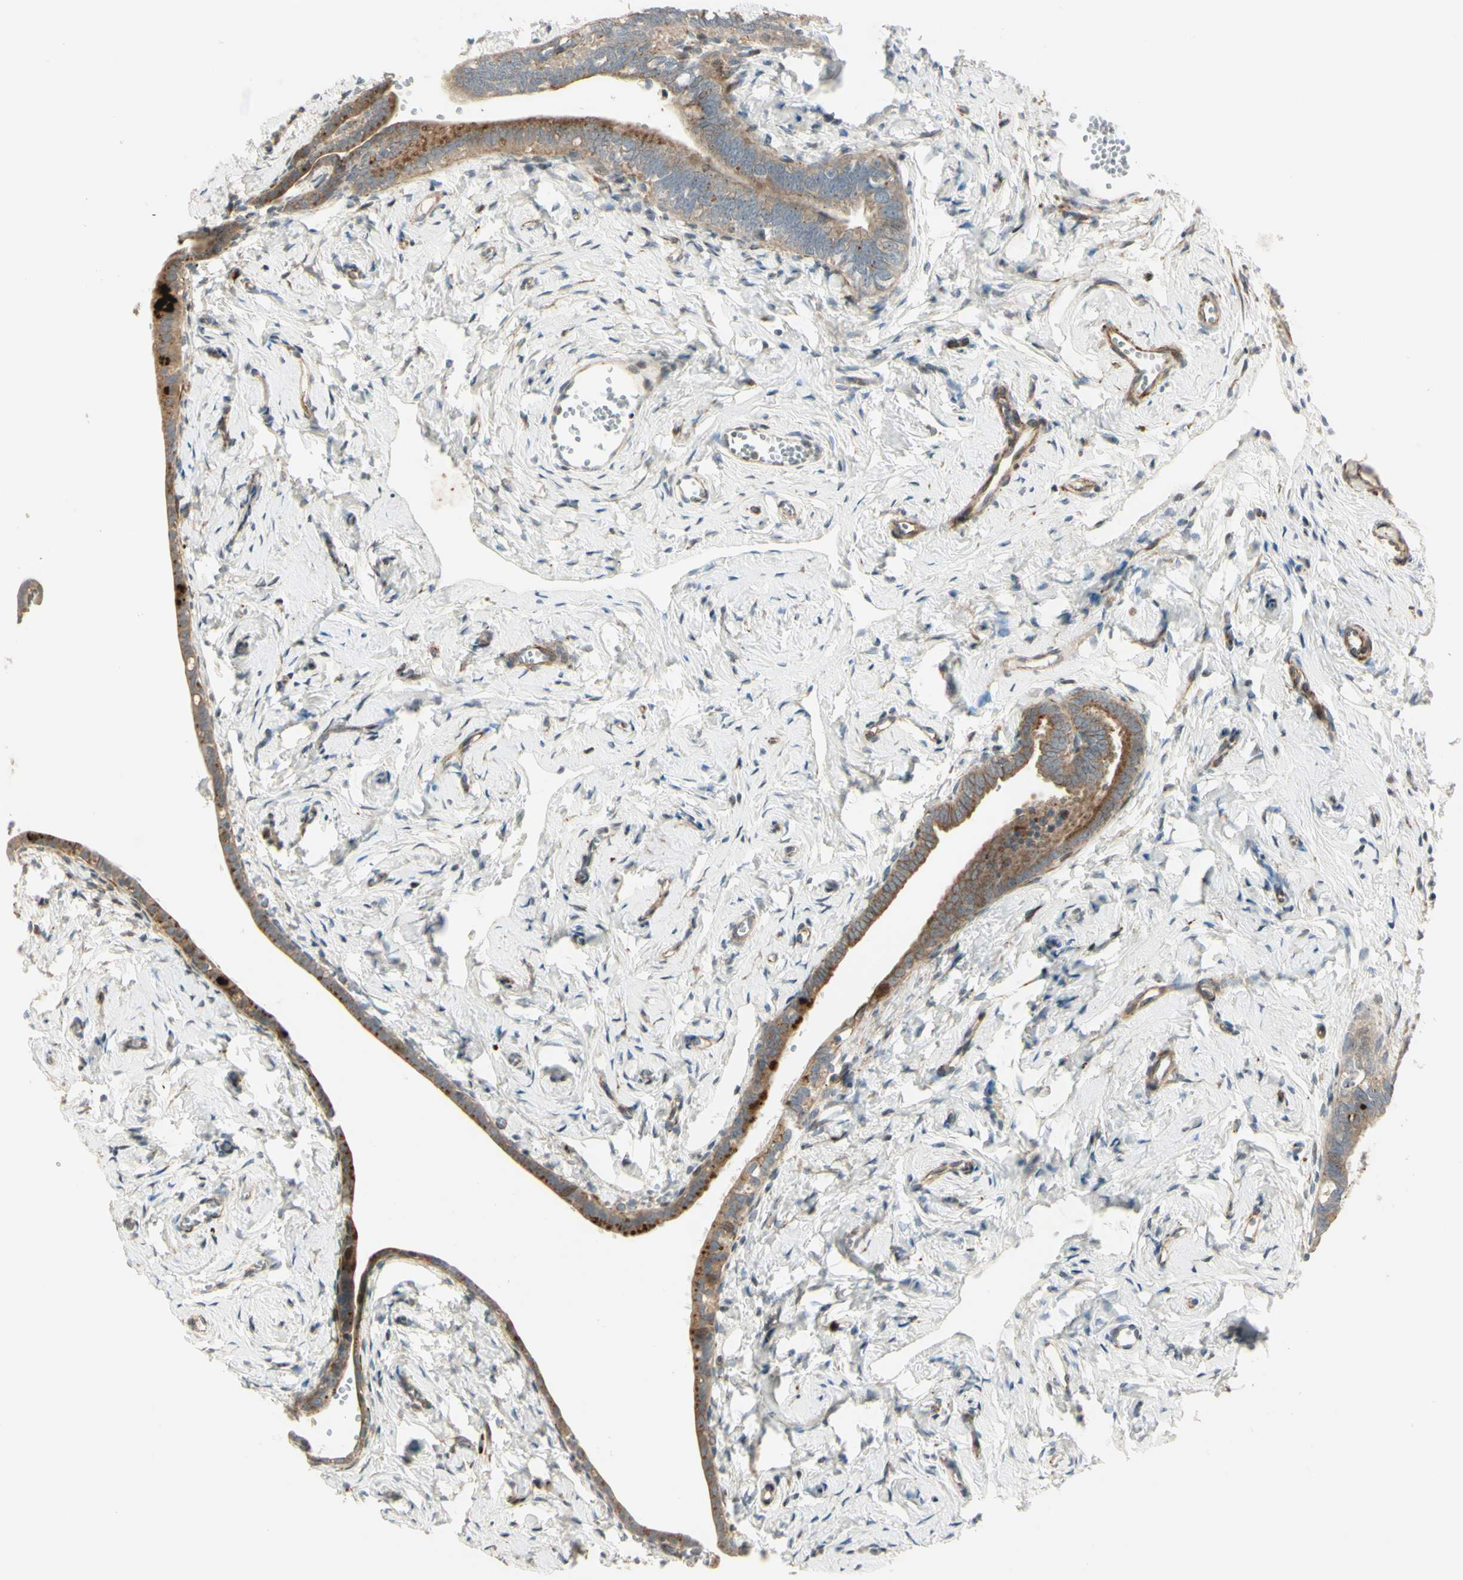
{"staining": {"intensity": "weak", "quantity": ">75%", "location": "cytoplasmic/membranous"}, "tissue": "fallopian tube", "cell_type": "Glandular cells", "image_type": "normal", "snomed": [{"axis": "morphology", "description": "Normal tissue, NOS"}, {"axis": "topography", "description": "Fallopian tube"}], "caption": "A low amount of weak cytoplasmic/membranous positivity is seen in about >75% of glandular cells in unremarkable fallopian tube.", "gene": "NDFIP1", "patient": {"sex": "female", "age": 71}}